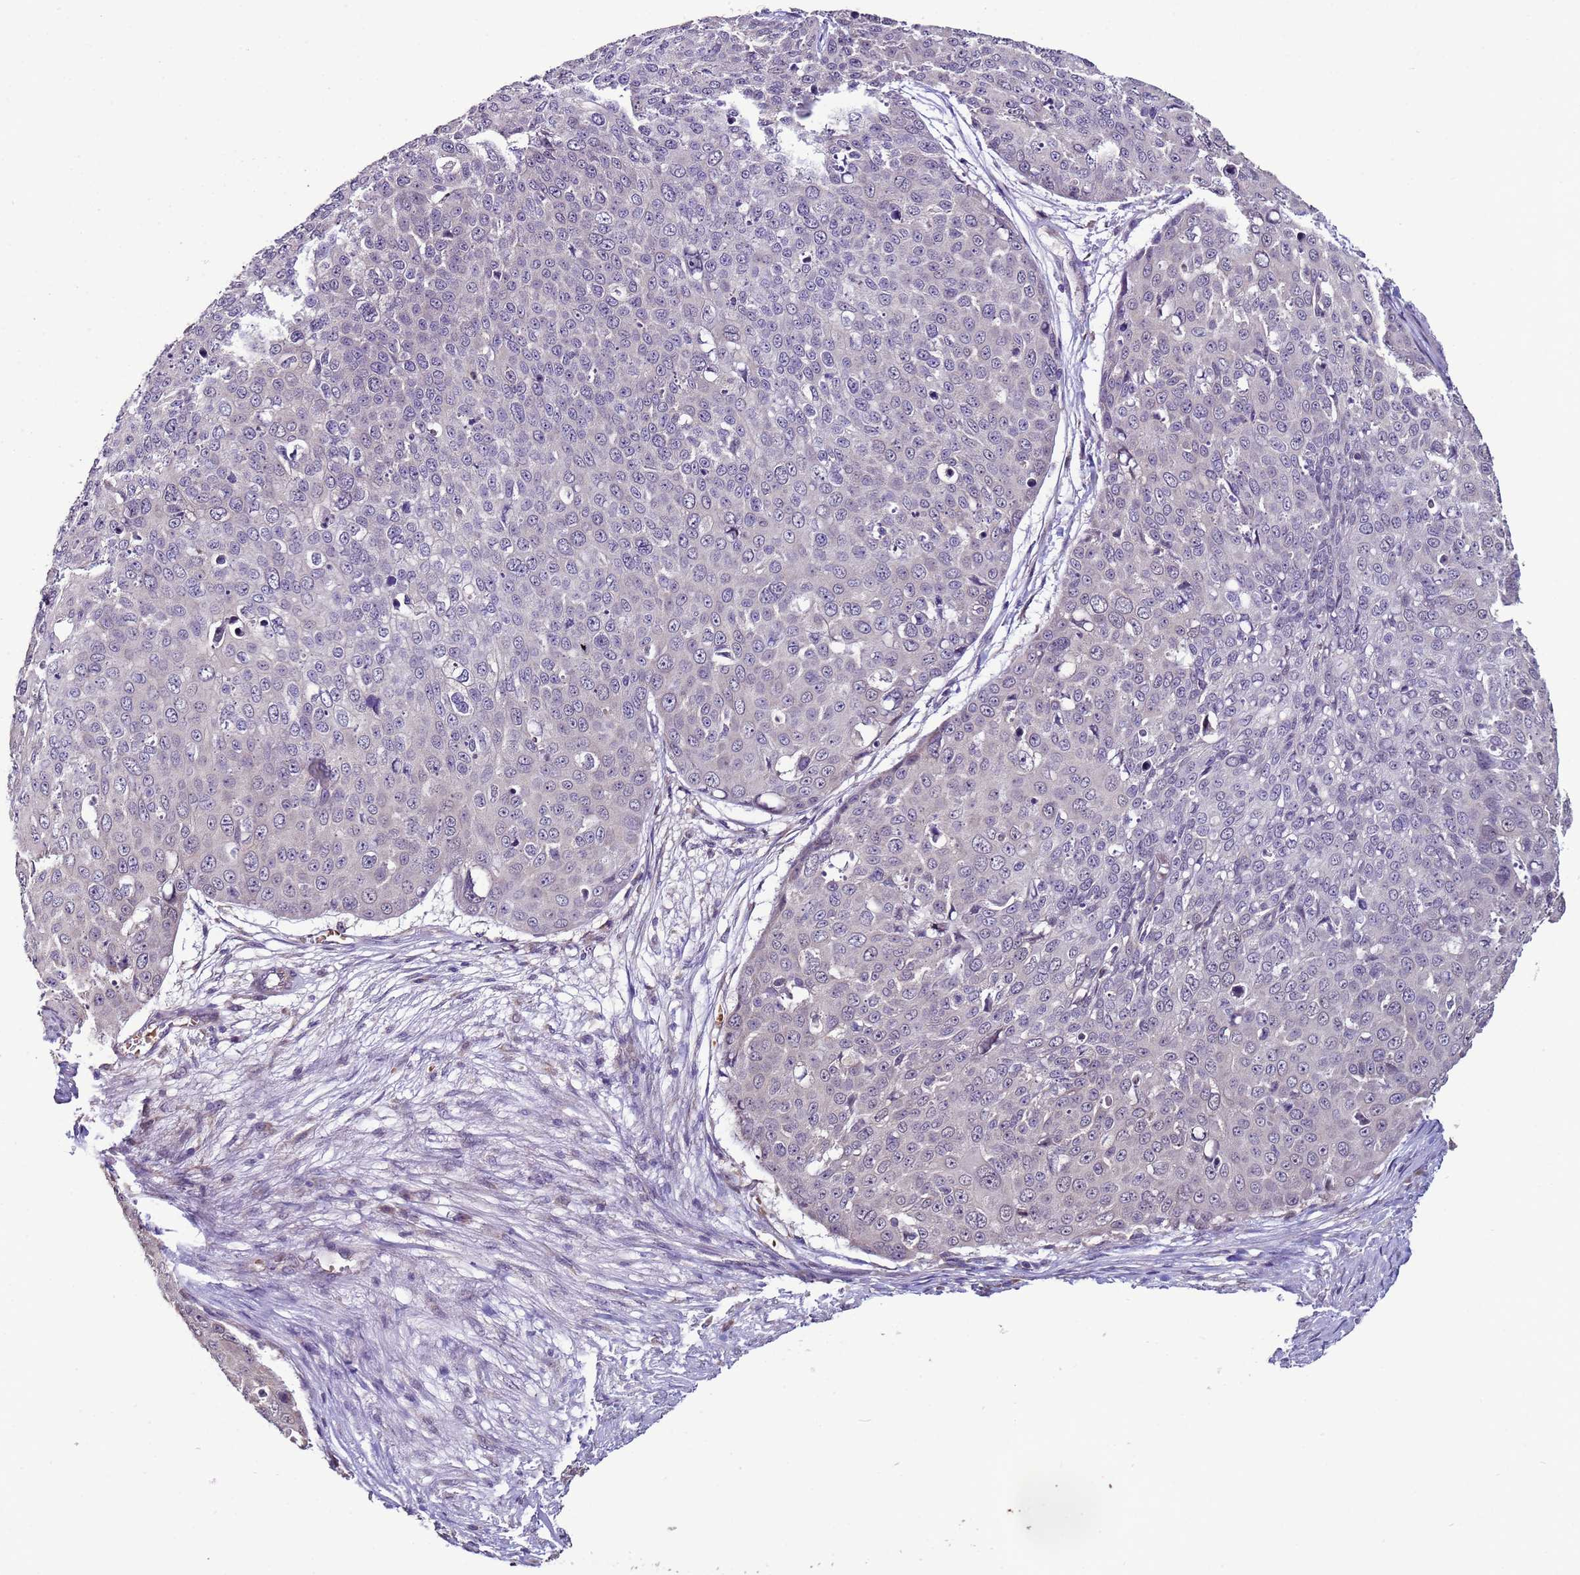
{"staining": {"intensity": "negative", "quantity": "none", "location": "none"}, "tissue": "skin cancer", "cell_type": "Tumor cells", "image_type": "cancer", "snomed": [{"axis": "morphology", "description": "Squamous cell carcinoma, NOS"}, {"axis": "topography", "description": "Skin"}], "caption": "The photomicrograph displays no staining of tumor cells in skin cancer (squamous cell carcinoma).", "gene": "CLHC1", "patient": {"sex": "male", "age": 71}}